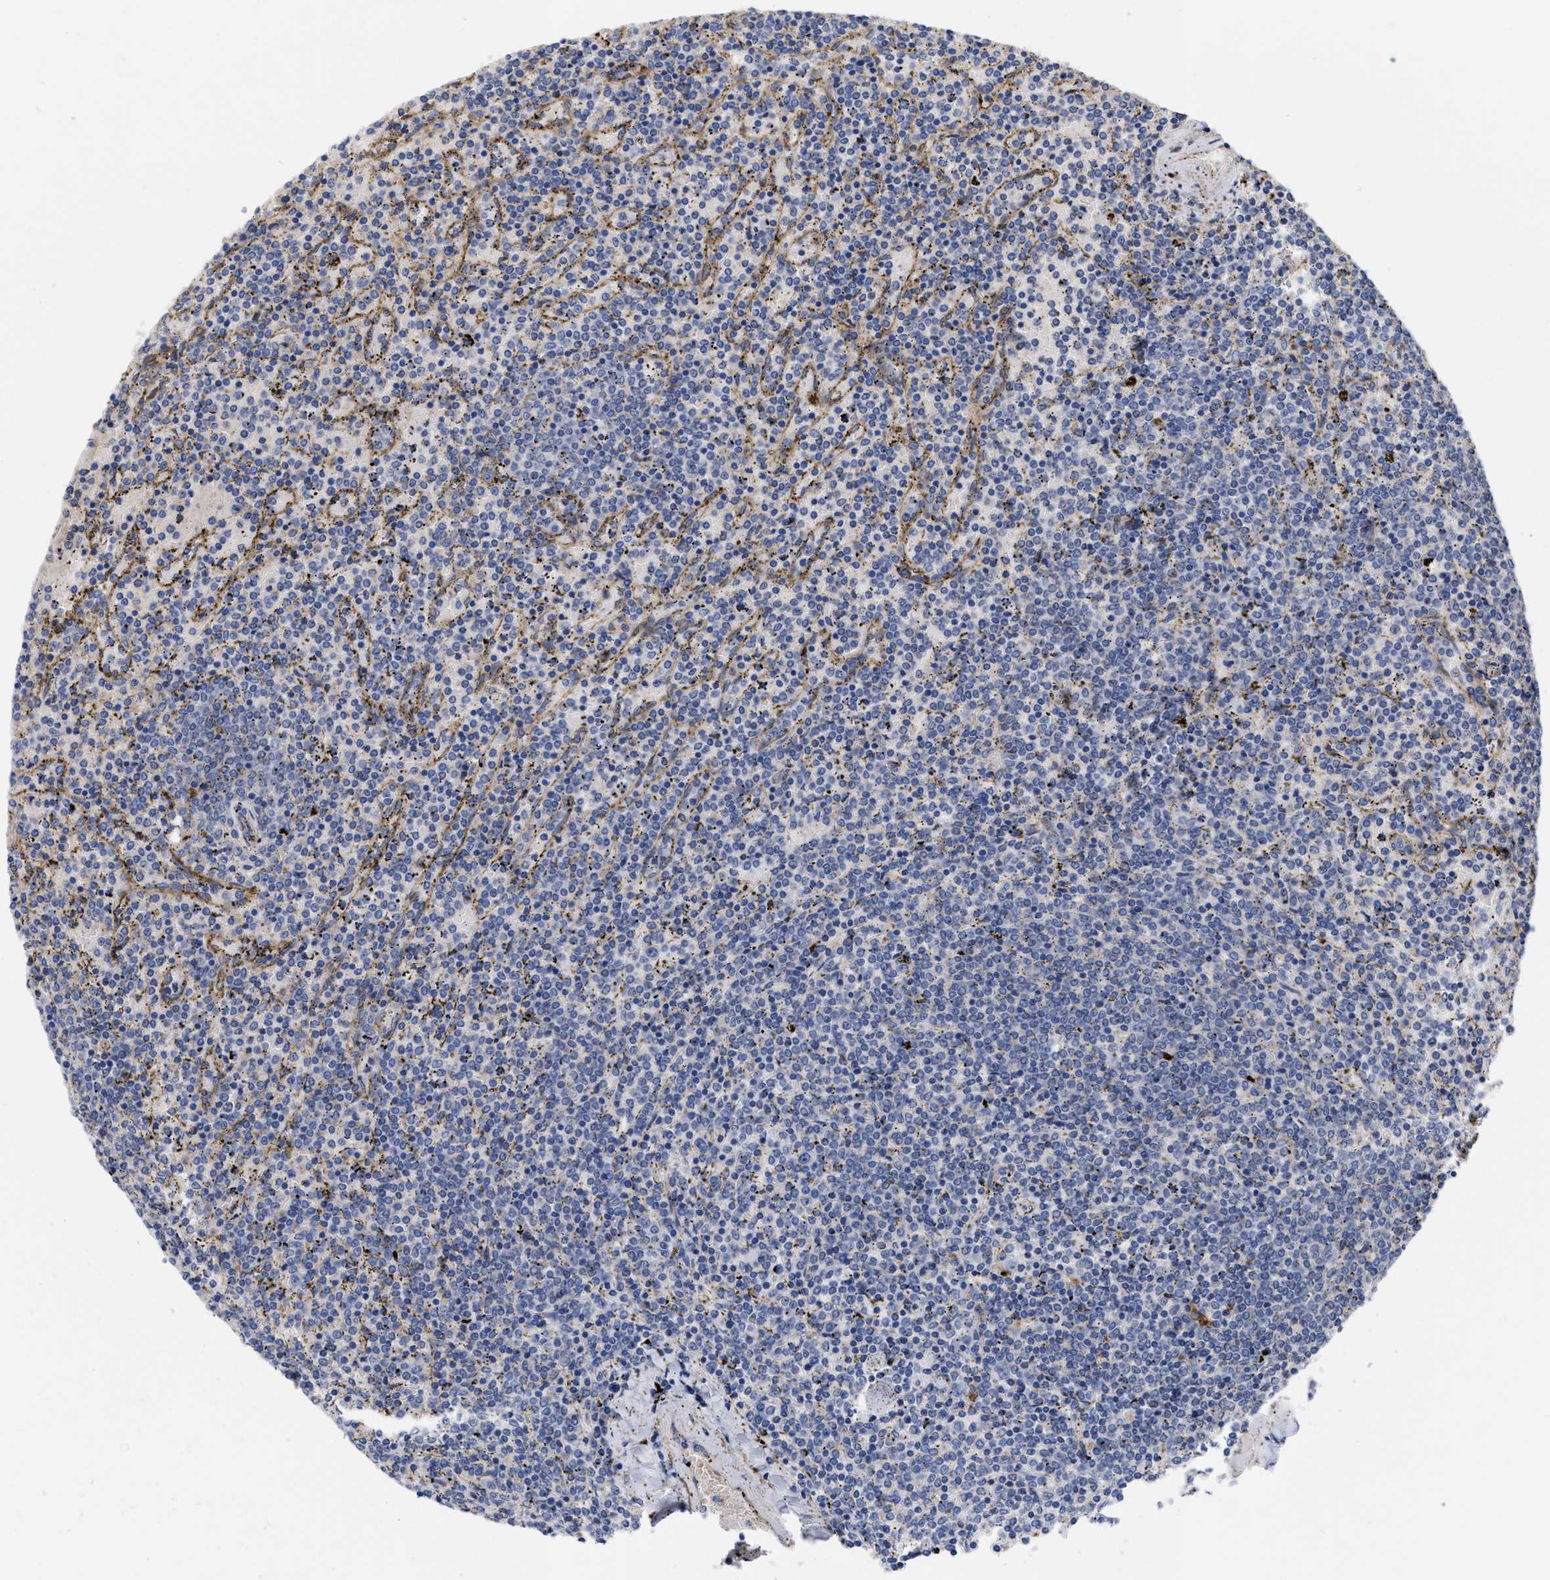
{"staining": {"intensity": "negative", "quantity": "none", "location": "none"}, "tissue": "lymphoma", "cell_type": "Tumor cells", "image_type": "cancer", "snomed": [{"axis": "morphology", "description": "Malignant lymphoma, non-Hodgkin's type, Low grade"}, {"axis": "topography", "description": "Spleen"}], "caption": "A photomicrograph of malignant lymphoma, non-Hodgkin's type (low-grade) stained for a protein demonstrates no brown staining in tumor cells.", "gene": "MLST8", "patient": {"sex": "female", "age": 77}}